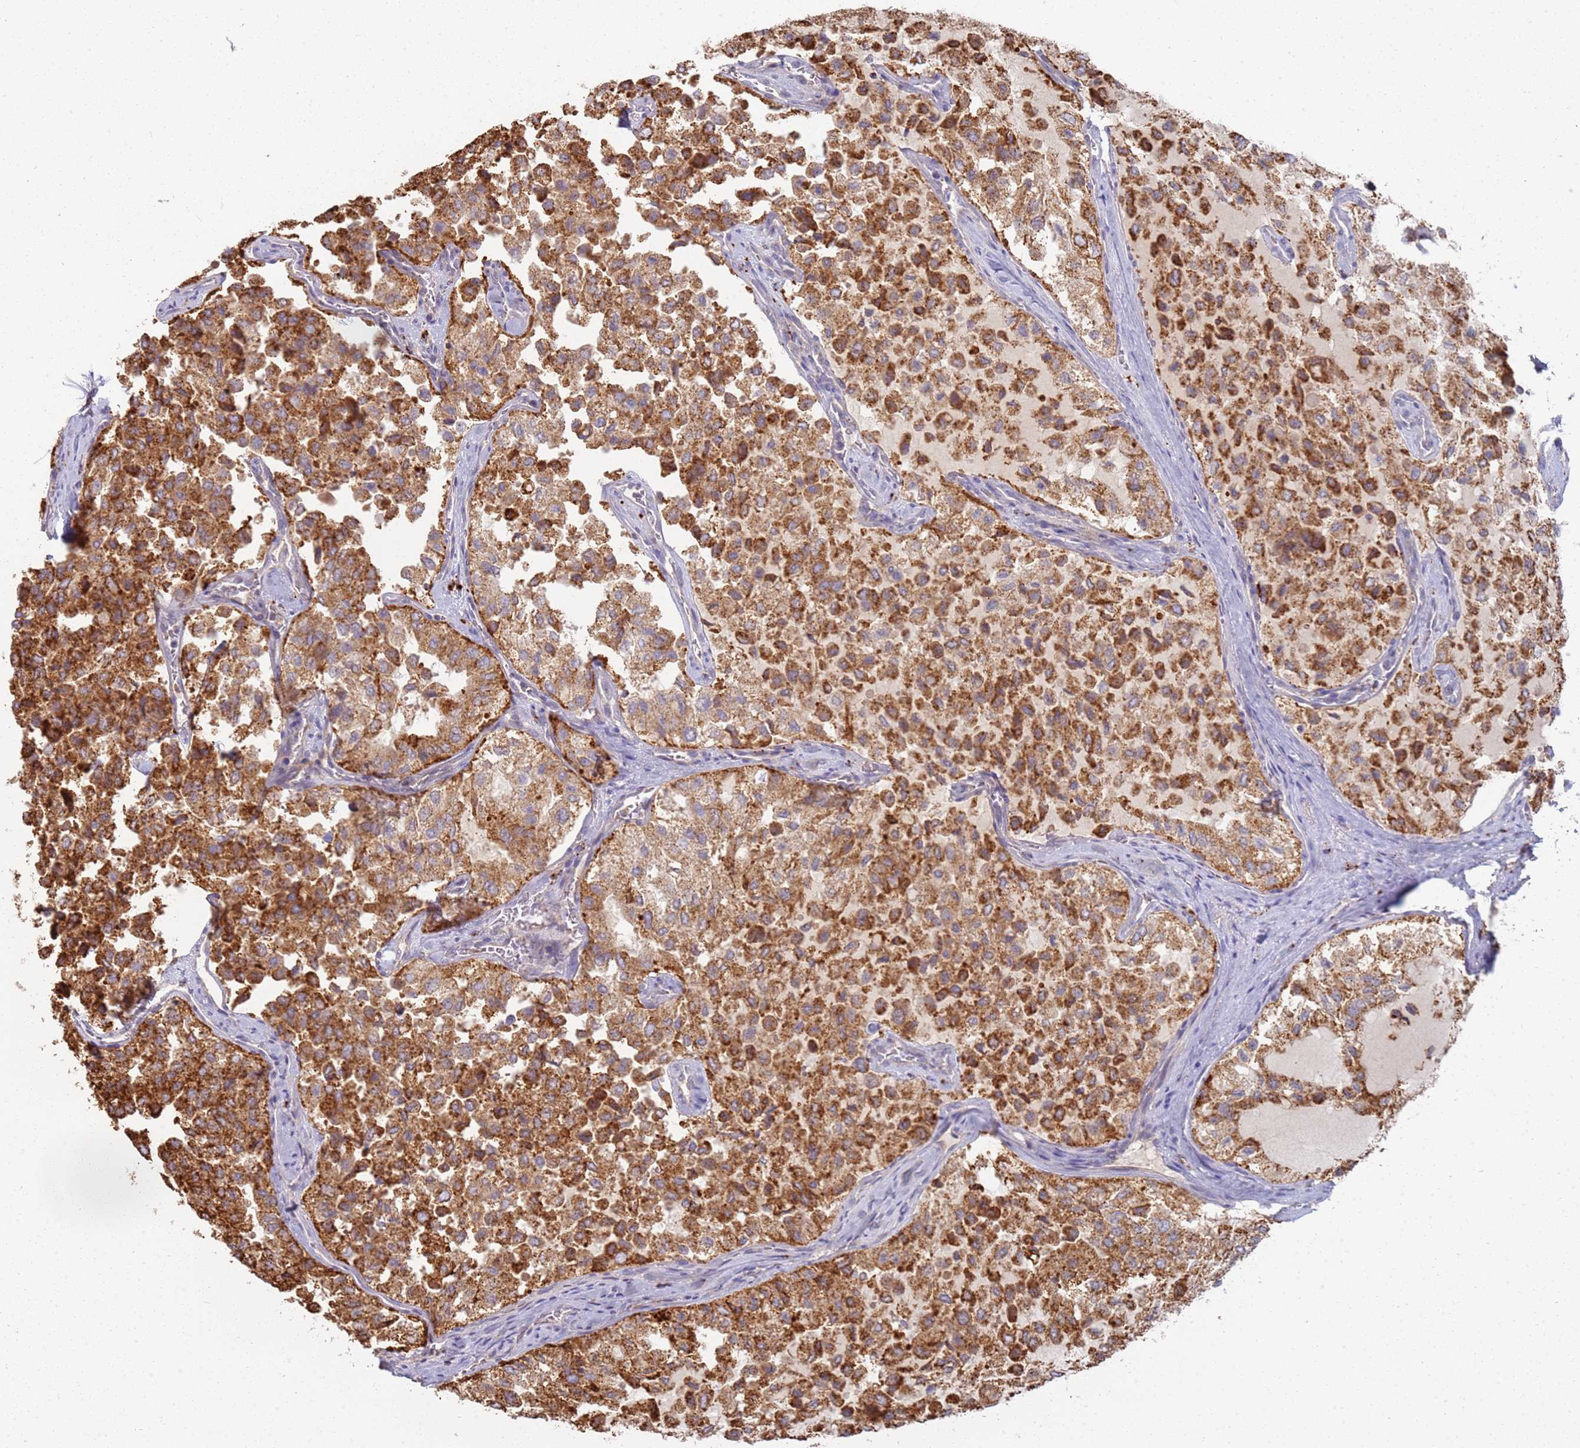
{"staining": {"intensity": "moderate", "quantity": ">75%", "location": "cytoplasmic/membranous"}, "tissue": "thyroid cancer", "cell_type": "Tumor cells", "image_type": "cancer", "snomed": [{"axis": "morphology", "description": "Follicular adenoma carcinoma, NOS"}, {"axis": "topography", "description": "Thyroid gland"}], "caption": "Immunohistochemistry (IHC) (DAB (3,3'-diaminobenzidine)) staining of thyroid cancer (follicular adenoma carcinoma) reveals moderate cytoplasmic/membranous protein positivity in approximately >75% of tumor cells.", "gene": "TMEM229B", "patient": {"sex": "male", "age": 75}}